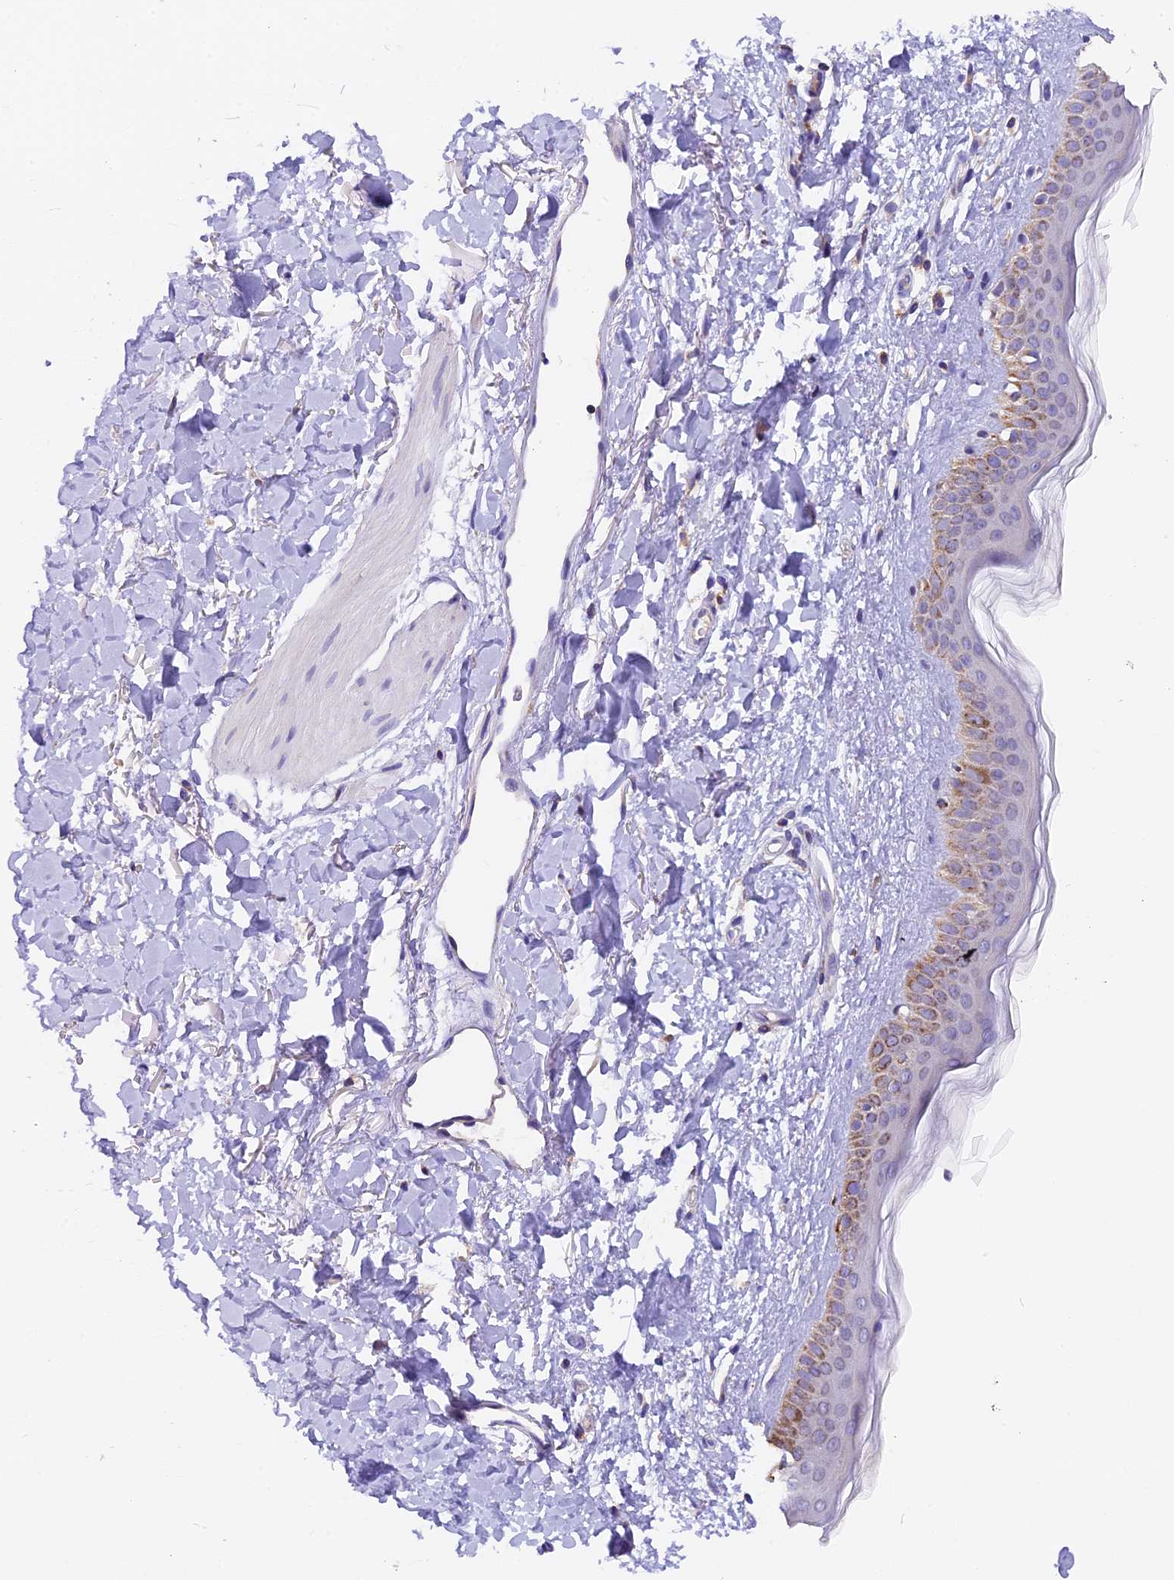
{"staining": {"intensity": "negative", "quantity": "none", "location": "none"}, "tissue": "skin", "cell_type": "Fibroblasts", "image_type": "normal", "snomed": [{"axis": "morphology", "description": "Normal tissue, NOS"}, {"axis": "topography", "description": "Skin"}], "caption": "This is a histopathology image of immunohistochemistry staining of normal skin, which shows no positivity in fibroblasts.", "gene": "MGME1", "patient": {"sex": "female", "age": 58}}